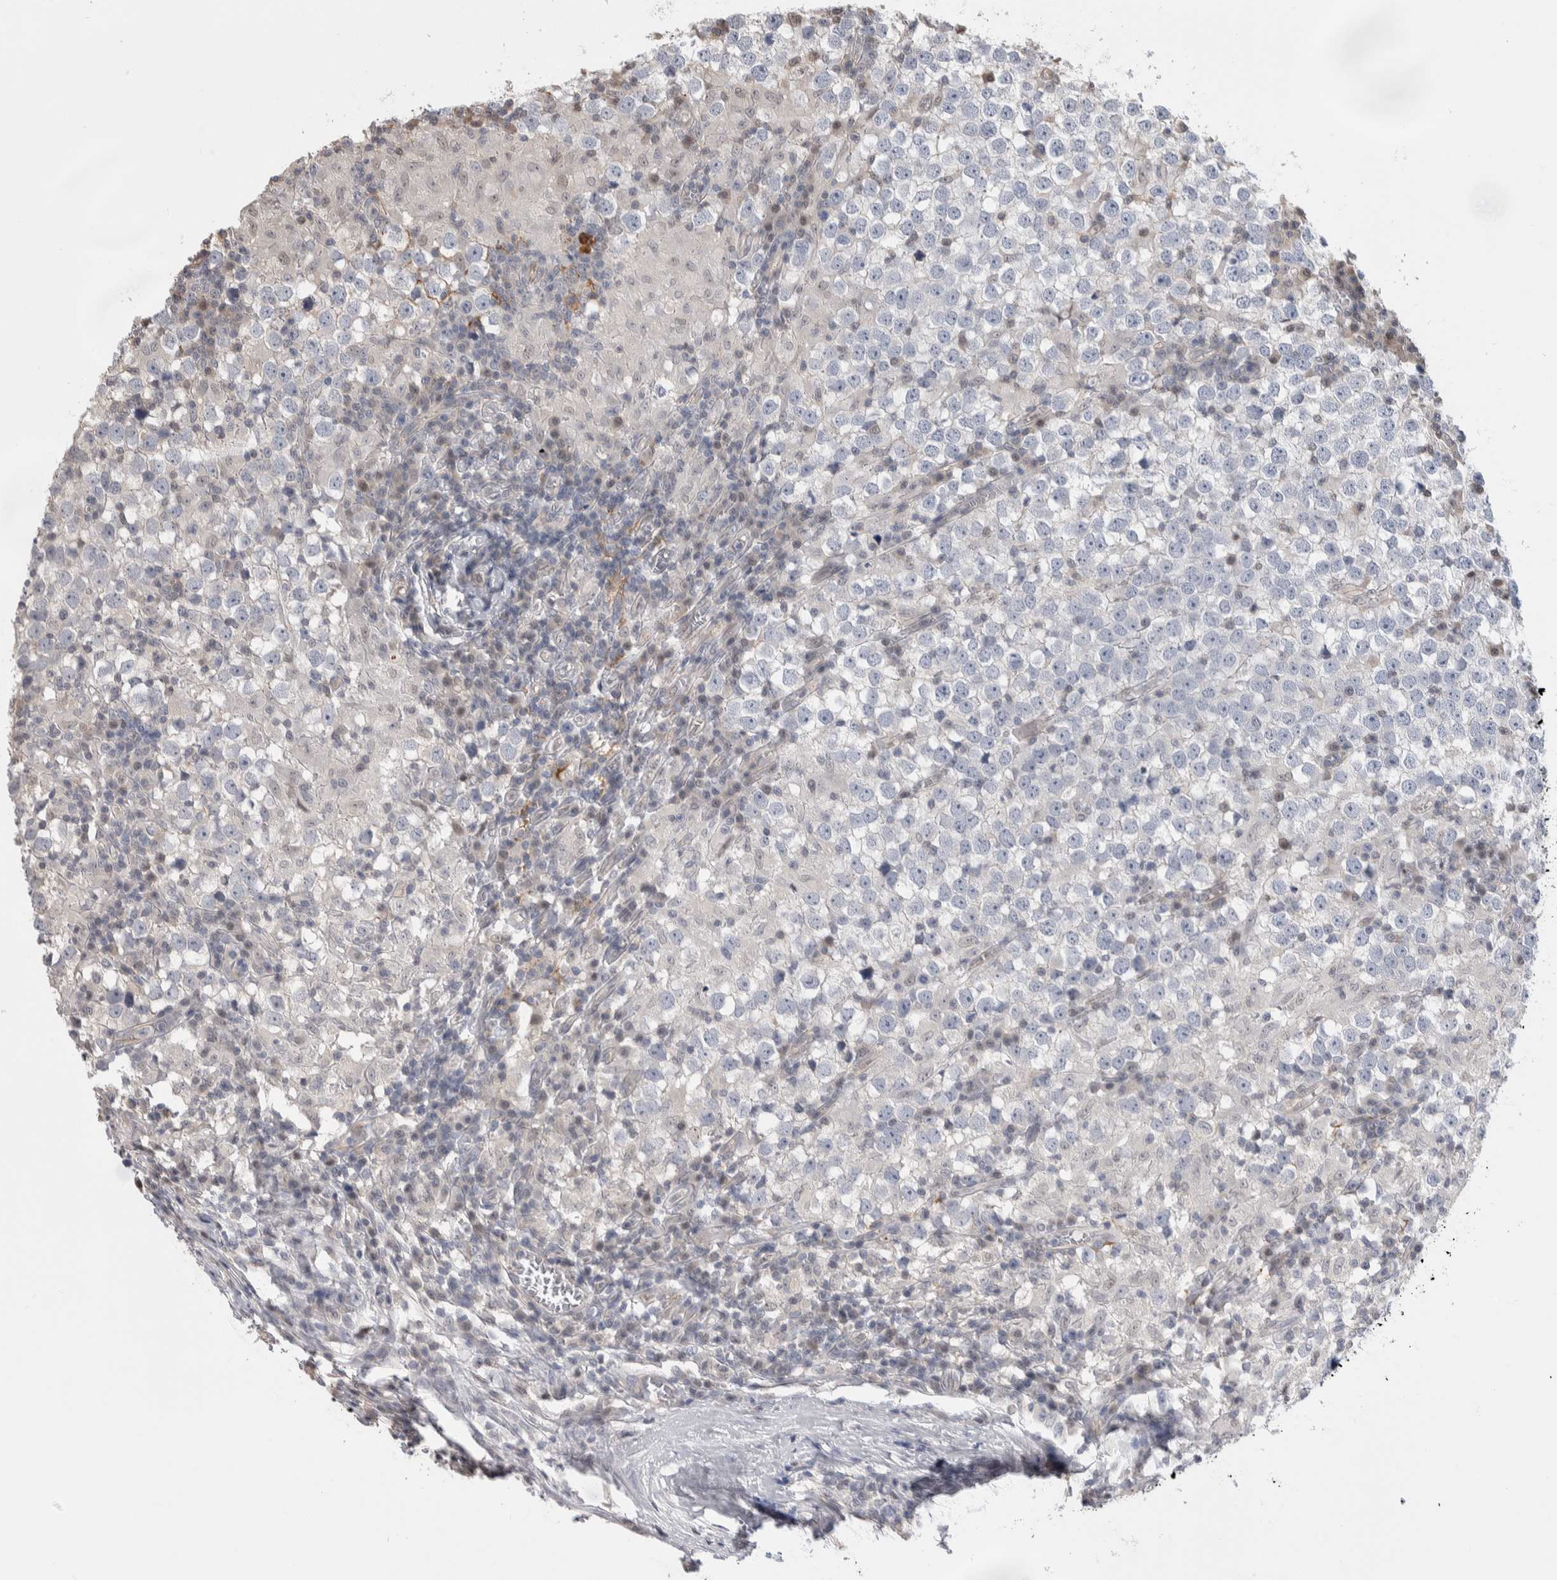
{"staining": {"intensity": "negative", "quantity": "none", "location": "none"}, "tissue": "testis cancer", "cell_type": "Tumor cells", "image_type": "cancer", "snomed": [{"axis": "morphology", "description": "Seminoma, NOS"}, {"axis": "topography", "description": "Testis"}], "caption": "This is a histopathology image of immunohistochemistry staining of testis seminoma, which shows no positivity in tumor cells.", "gene": "ZBTB49", "patient": {"sex": "male", "age": 65}}